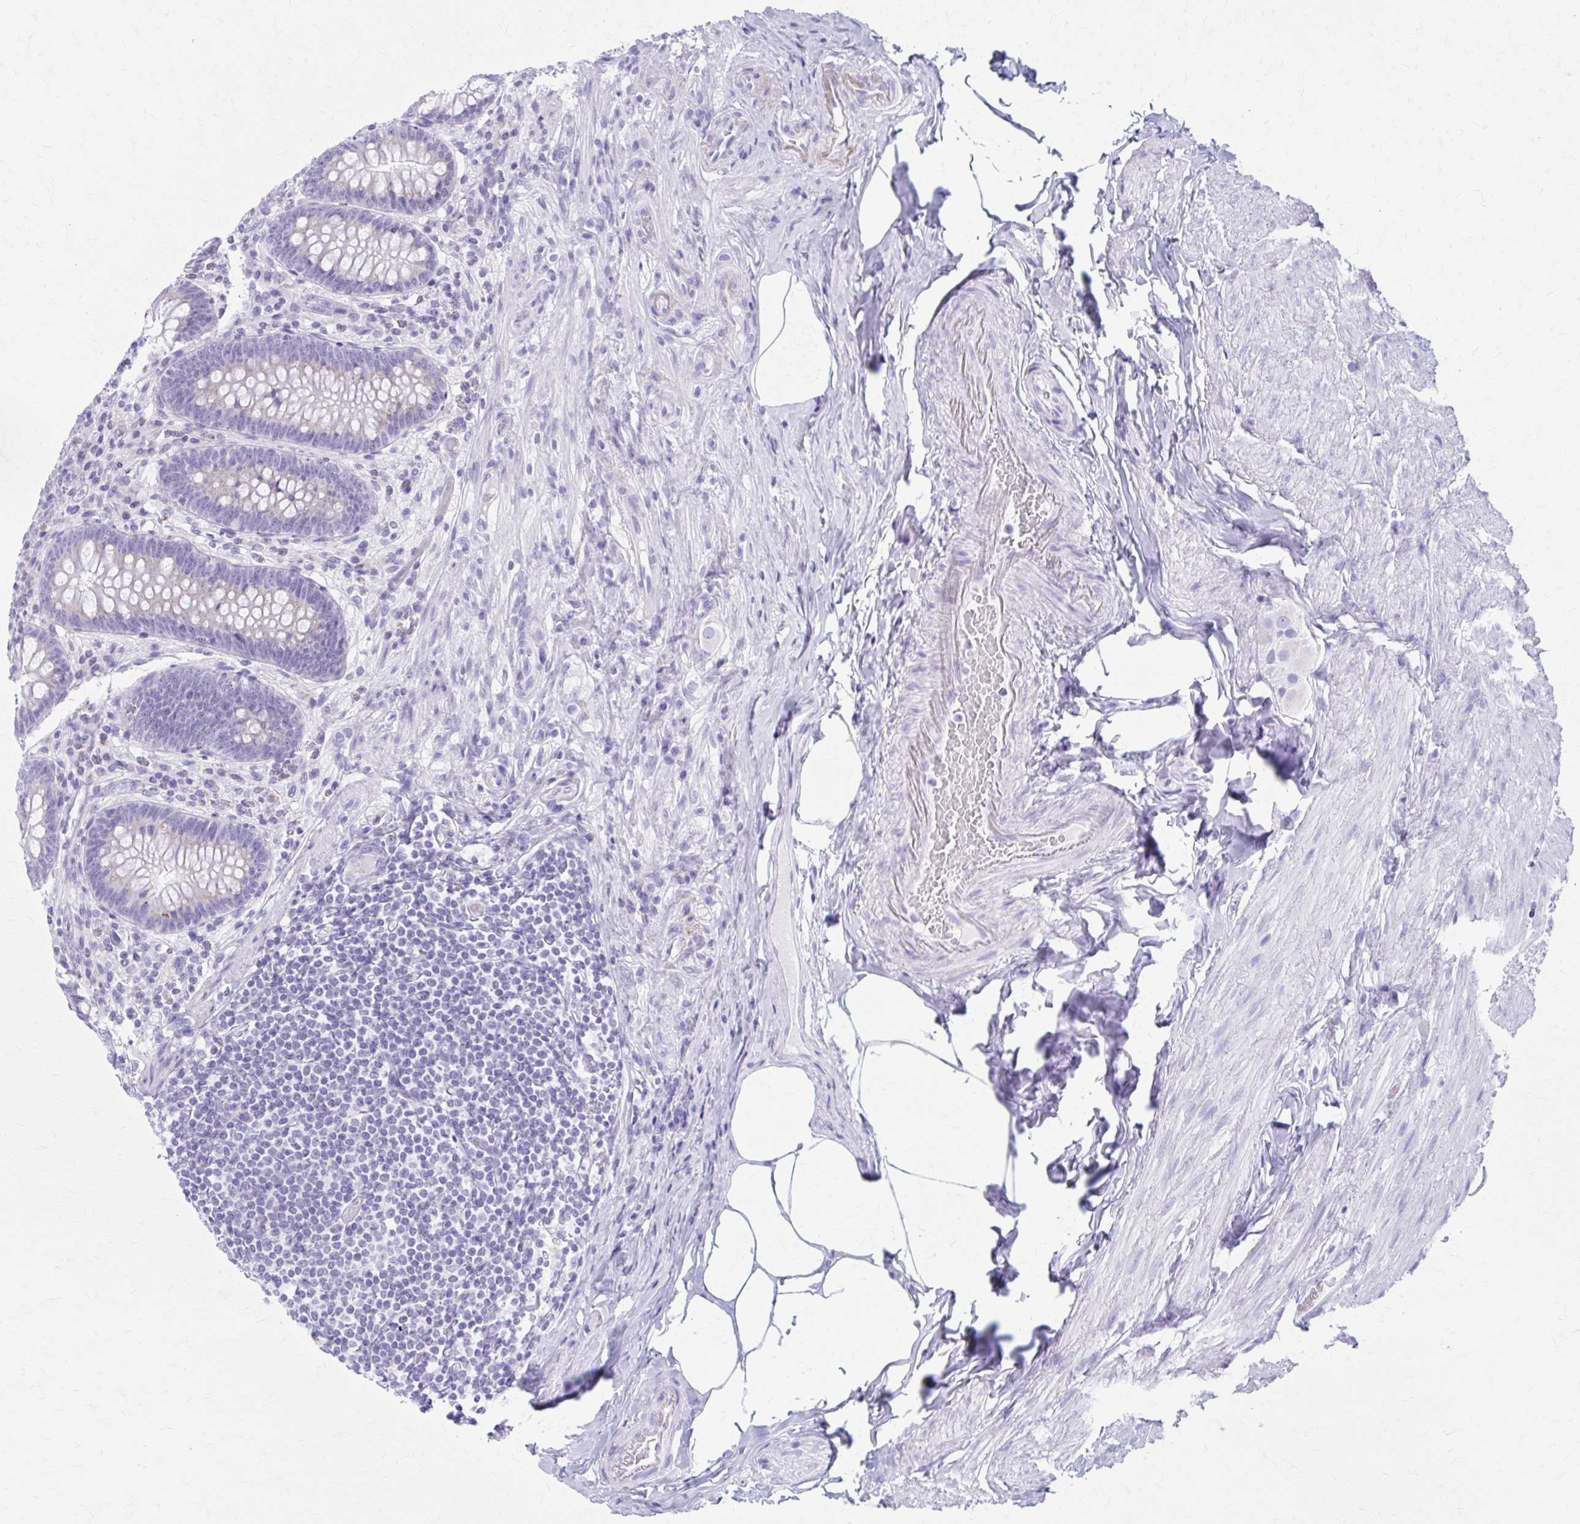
{"staining": {"intensity": "weak", "quantity": "<25%", "location": "cytoplasmic/membranous"}, "tissue": "appendix", "cell_type": "Glandular cells", "image_type": "normal", "snomed": [{"axis": "morphology", "description": "Normal tissue, NOS"}, {"axis": "topography", "description": "Appendix"}], "caption": "High power microscopy micrograph of an IHC image of benign appendix, revealing no significant staining in glandular cells.", "gene": "KCNE2", "patient": {"sex": "male", "age": 71}}